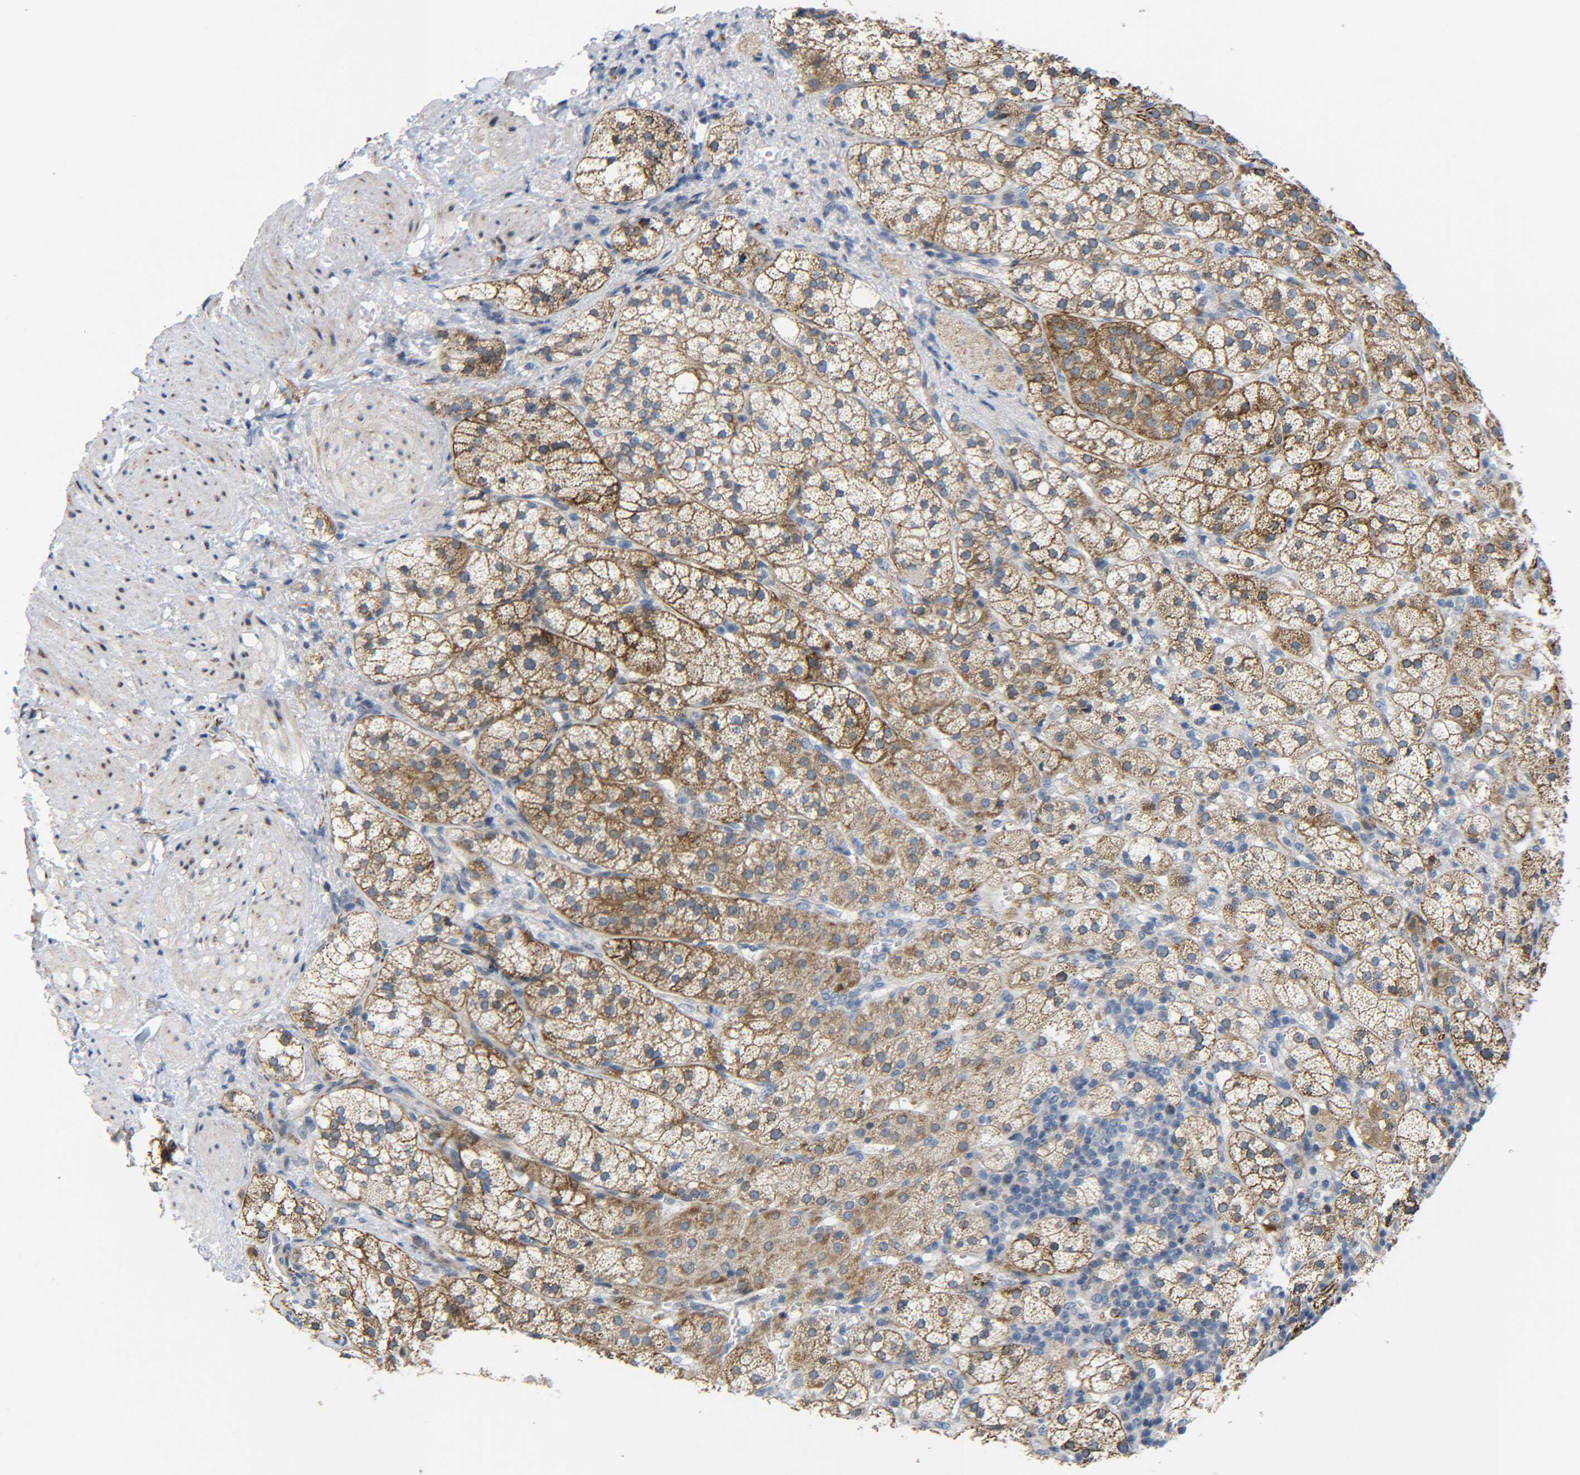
{"staining": {"intensity": "moderate", "quantity": ">75%", "location": "cytoplasmic/membranous"}, "tissue": "adrenal gland", "cell_type": "Glandular cells", "image_type": "normal", "snomed": [{"axis": "morphology", "description": "Normal tissue, NOS"}, {"axis": "topography", "description": "Adrenal gland"}], "caption": "Glandular cells show medium levels of moderate cytoplasmic/membranous positivity in about >75% of cells in benign human adrenal gland. Using DAB (brown) and hematoxylin (blue) stains, captured at high magnification using brightfield microscopy.", "gene": "CMTM1", "patient": {"sex": "male", "age": 56}}